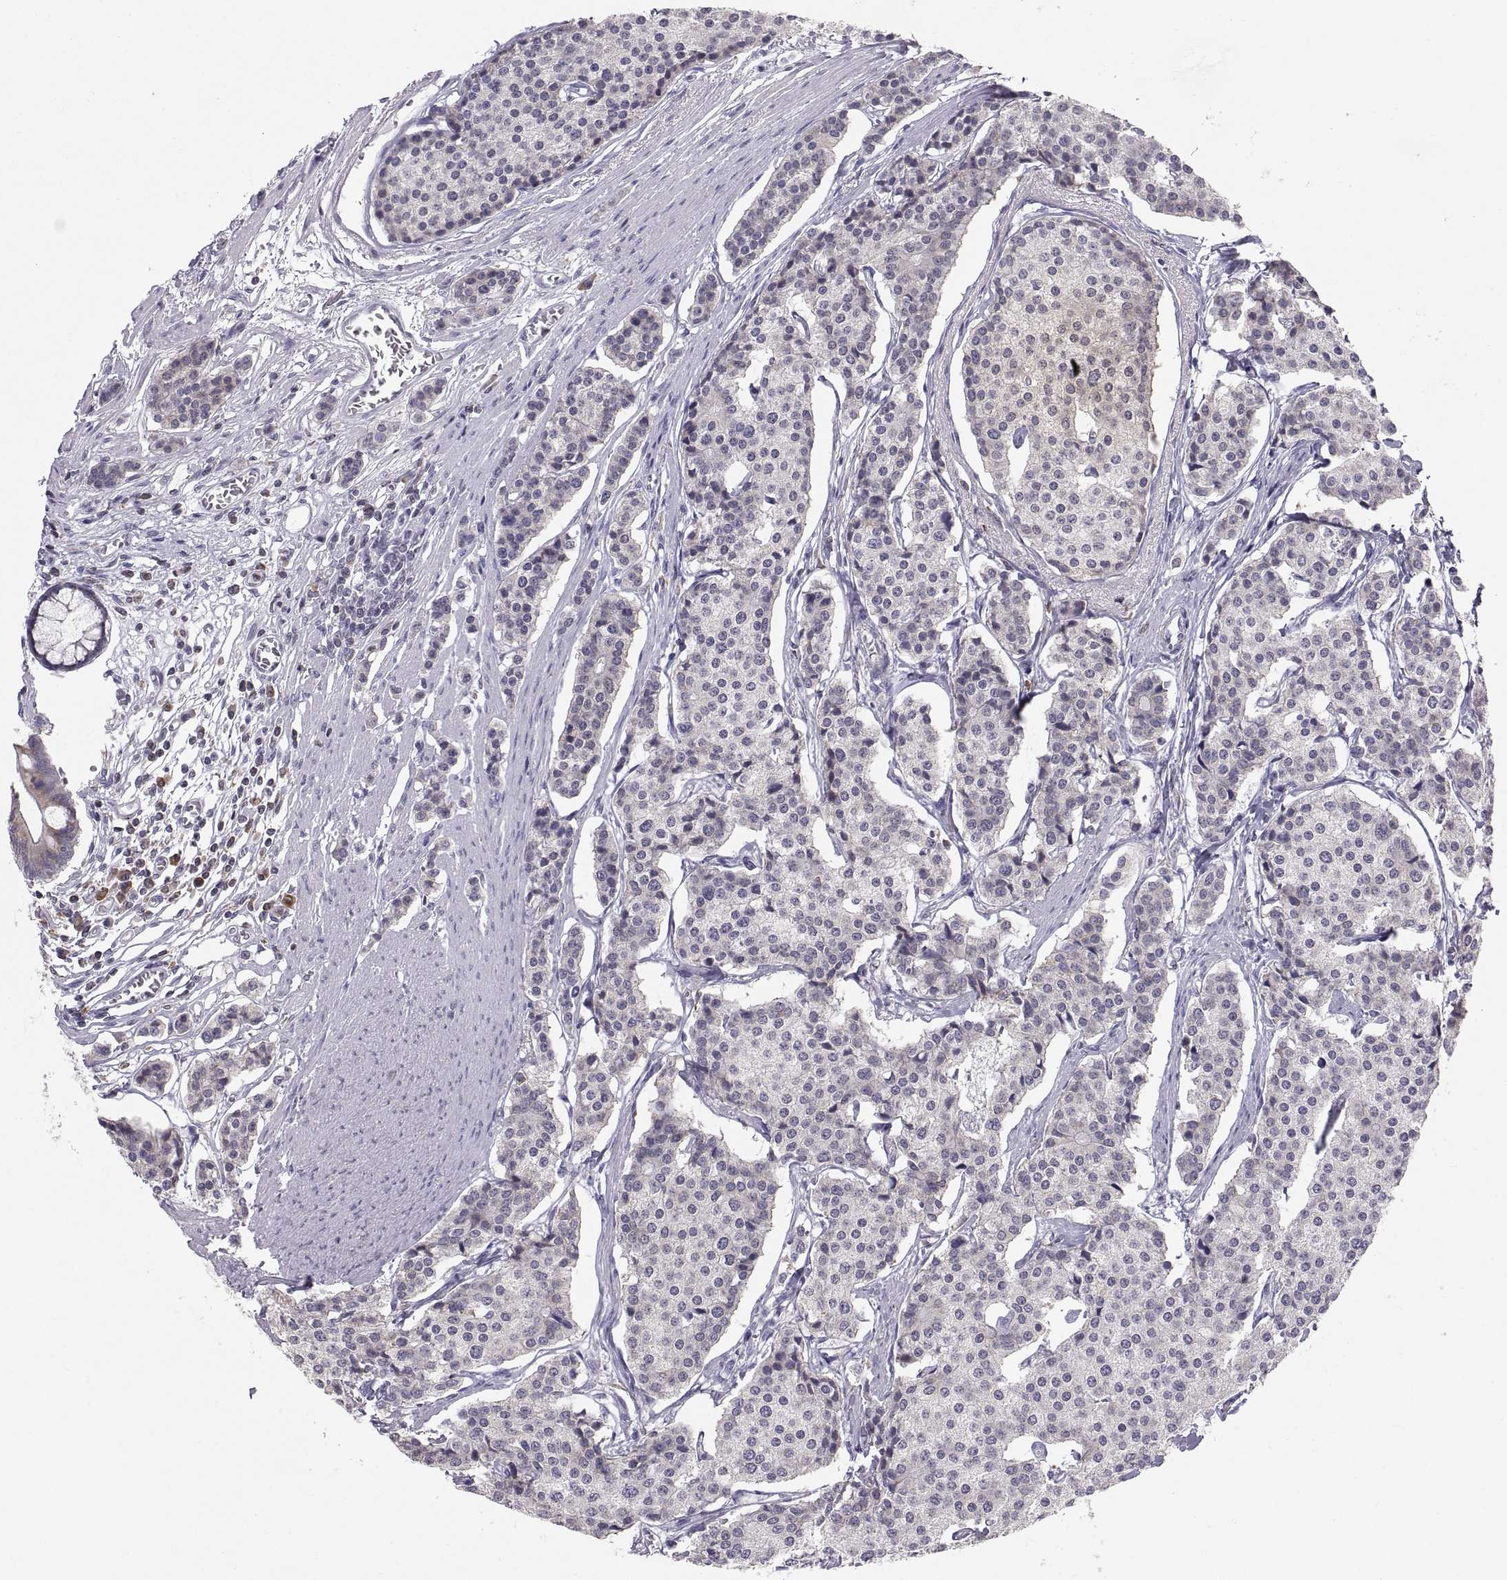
{"staining": {"intensity": "negative", "quantity": "none", "location": "none"}, "tissue": "carcinoid", "cell_type": "Tumor cells", "image_type": "cancer", "snomed": [{"axis": "morphology", "description": "Carcinoid, malignant, NOS"}, {"axis": "topography", "description": "Small intestine"}], "caption": "Immunohistochemistry histopathology image of neoplastic tissue: carcinoid (malignant) stained with DAB exhibits no significant protein expression in tumor cells.", "gene": "ERO1A", "patient": {"sex": "female", "age": 65}}